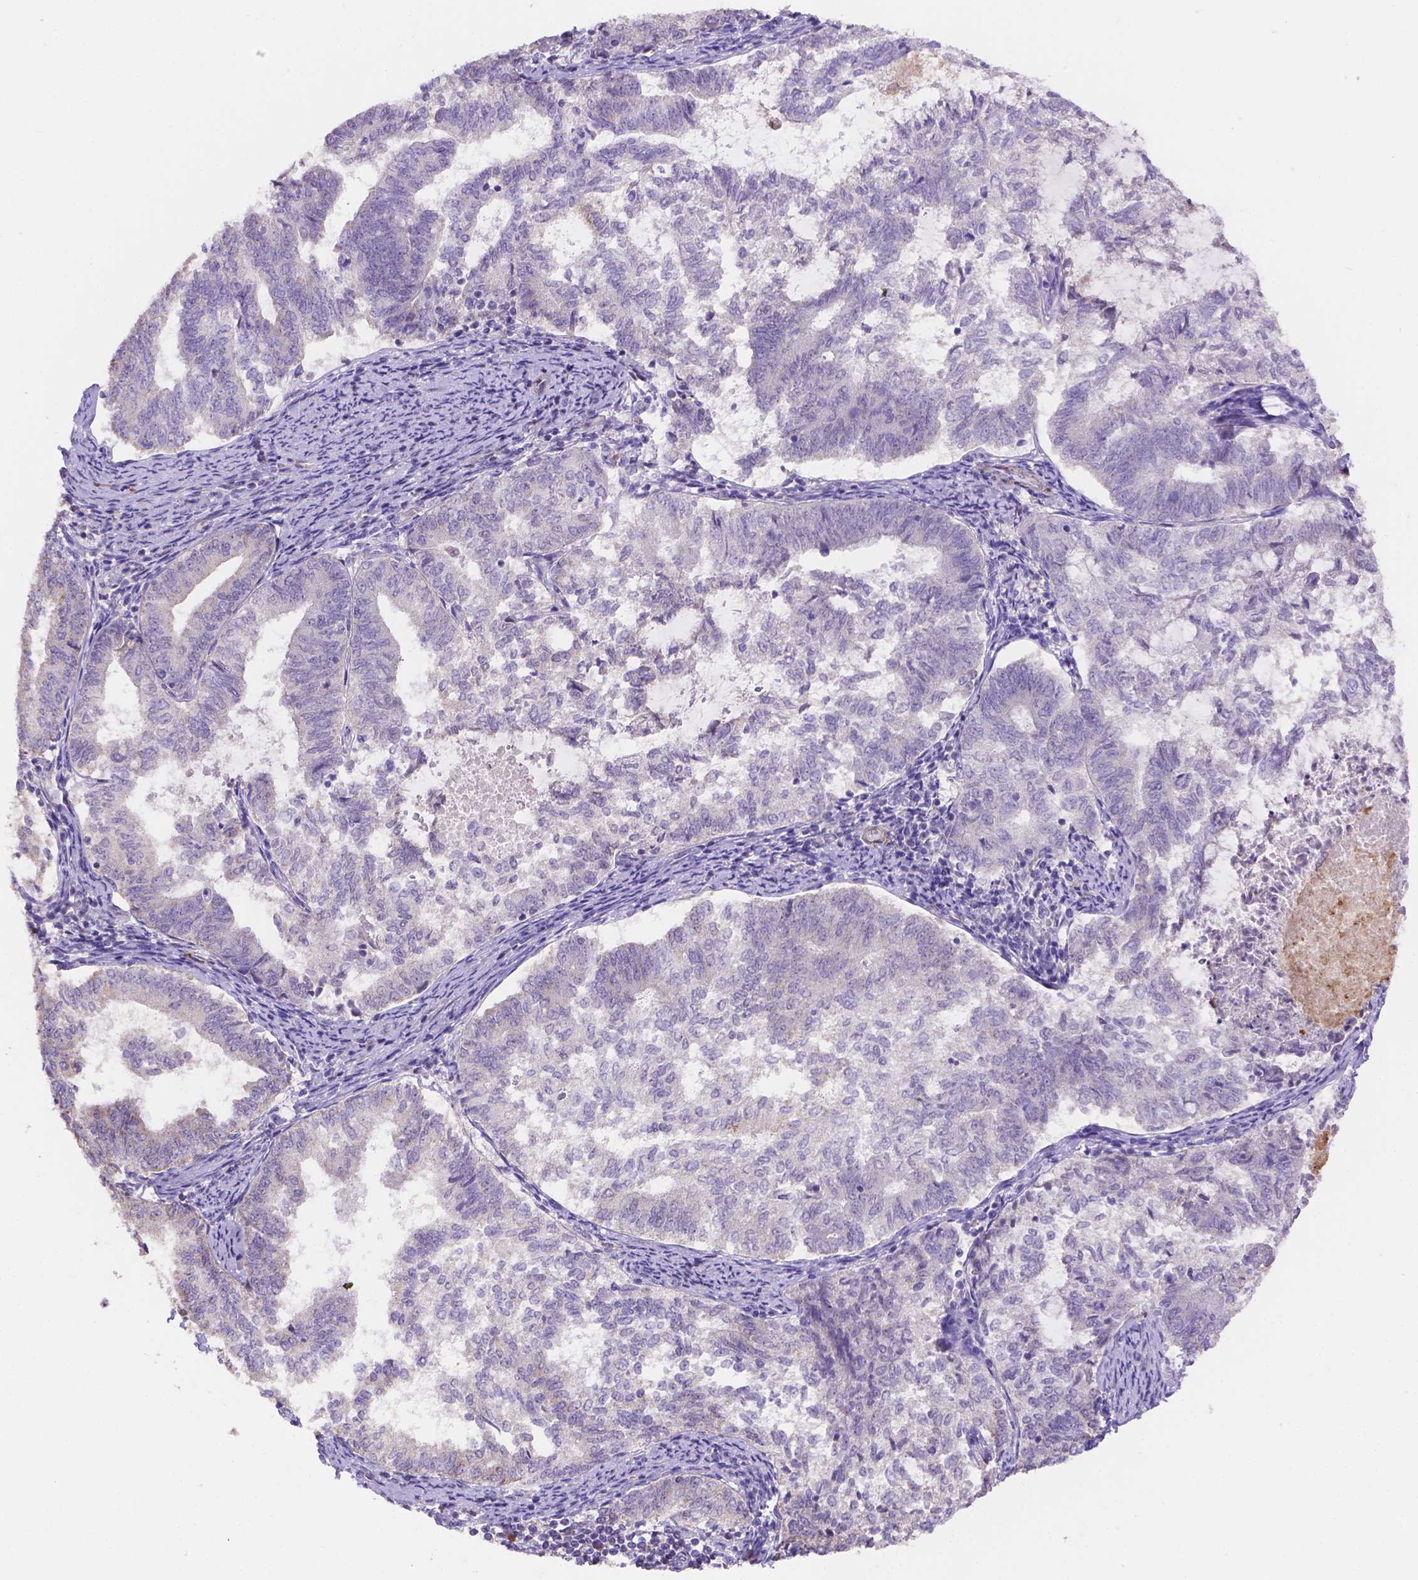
{"staining": {"intensity": "negative", "quantity": "none", "location": "none"}, "tissue": "endometrial cancer", "cell_type": "Tumor cells", "image_type": "cancer", "snomed": [{"axis": "morphology", "description": "Adenocarcinoma, NOS"}, {"axis": "topography", "description": "Endometrium"}], "caption": "Tumor cells show no significant protein staining in adenocarcinoma (endometrial).", "gene": "NXPE2", "patient": {"sex": "female", "age": 65}}